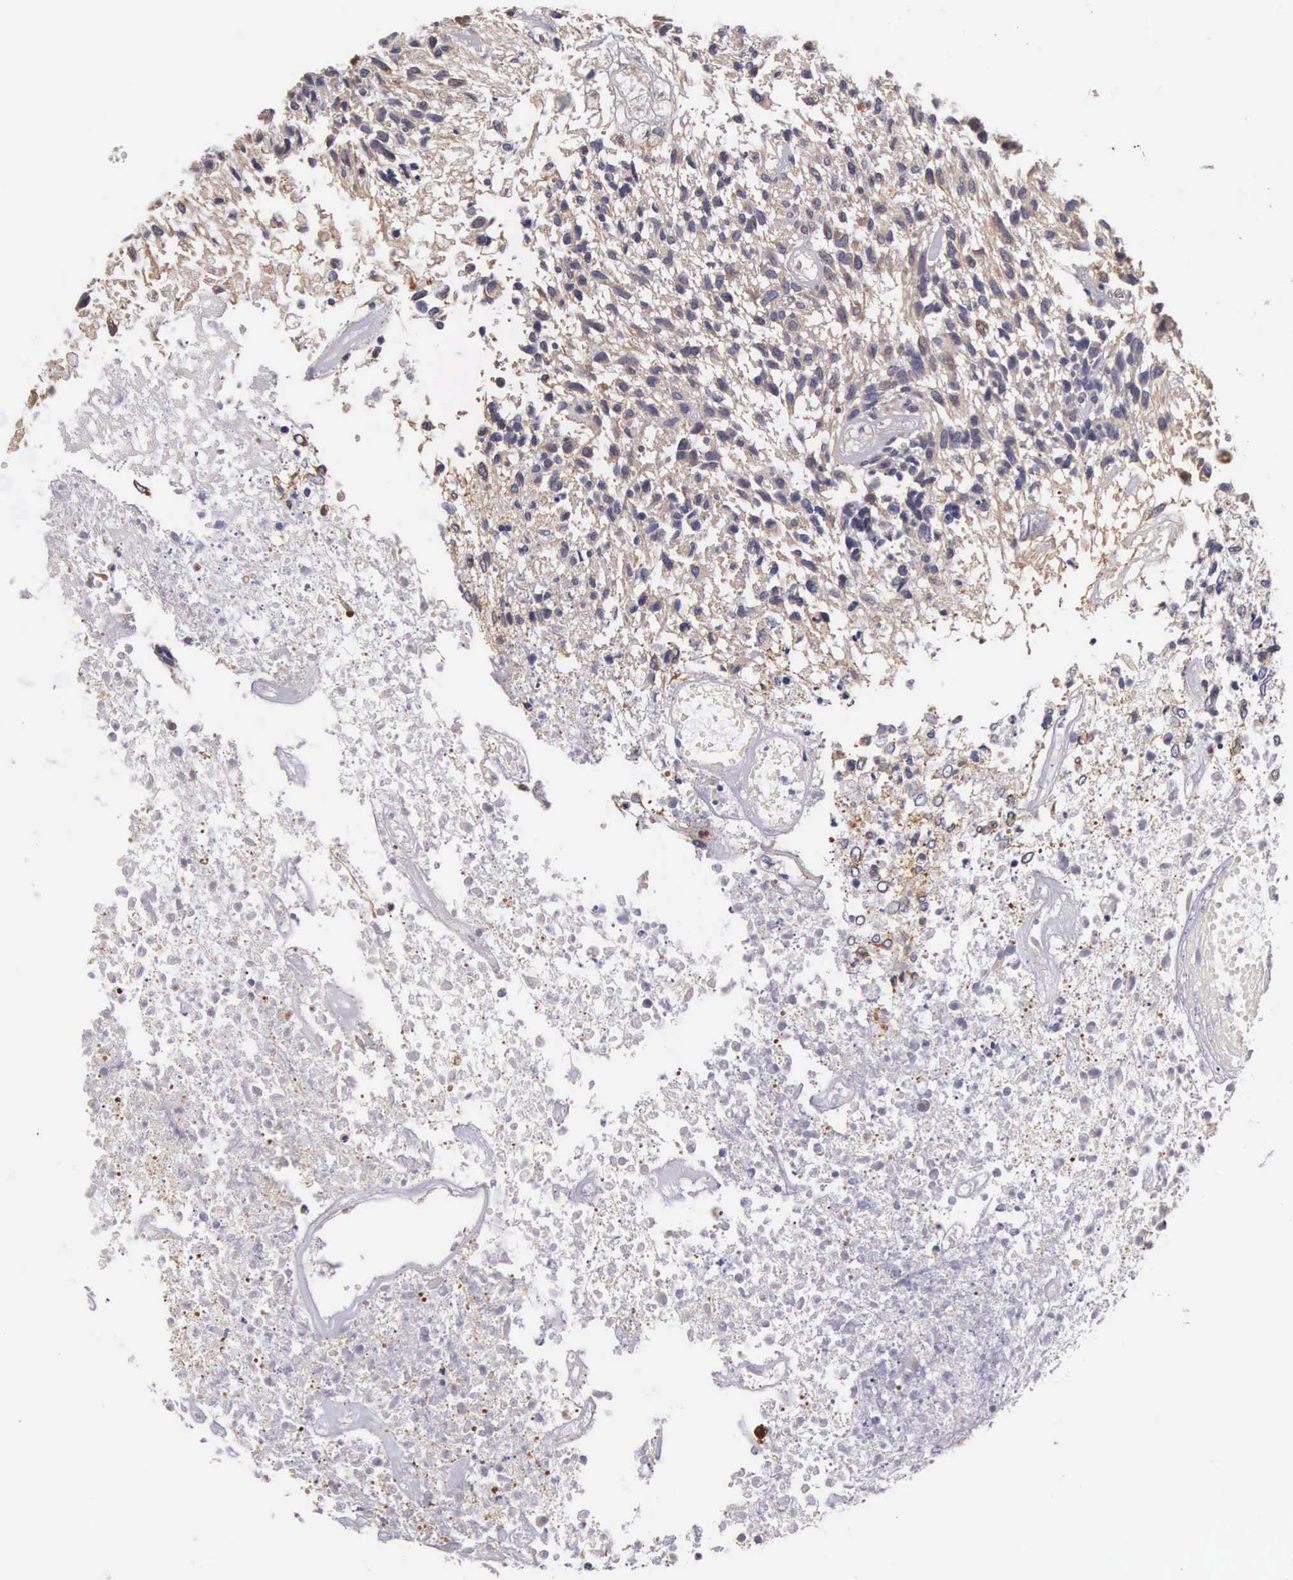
{"staining": {"intensity": "weak", "quantity": "25%-75%", "location": "cytoplasmic/membranous"}, "tissue": "glioma", "cell_type": "Tumor cells", "image_type": "cancer", "snomed": [{"axis": "morphology", "description": "Glioma, malignant, High grade"}, {"axis": "topography", "description": "Brain"}], "caption": "Protein expression by IHC demonstrates weak cytoplasmic/membranous staining in about 25%-75% of tumor cells in malignant high-grade glioma. (DAB IHC with brightfield microscopy, high magnification).", "gene": "OSBPL3", "patient": {"sex": "male", "age": 77}}